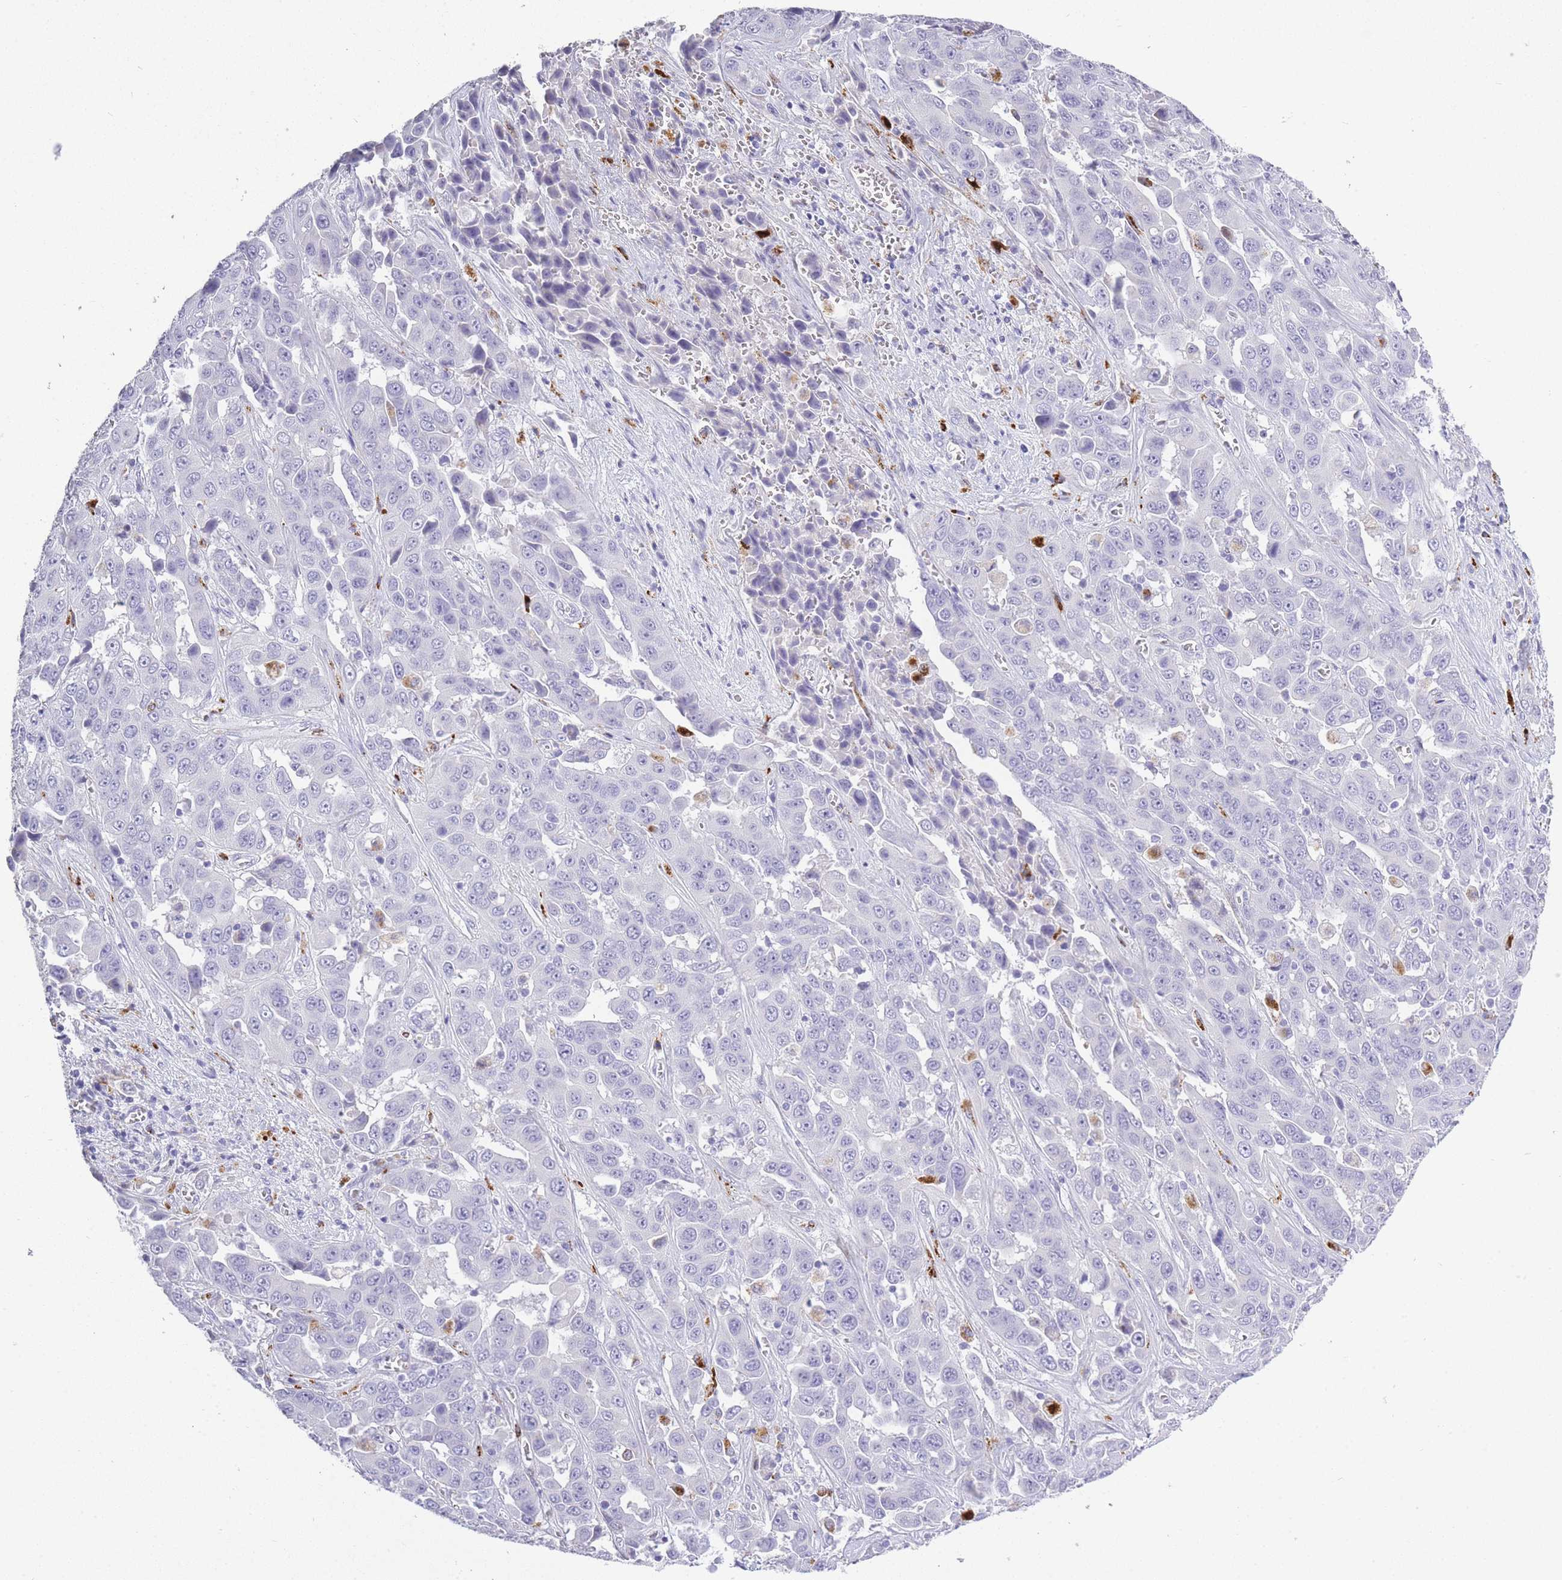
{"staining": {"intensity": "negative", "quantity": "none", "location": "none"}, "tissue": "liver cancer", "cell_type": "Tumor cells", "image_type": "cancer", "snomed": [{"axis": "morphology", "description": "Cholangiocarcinoma"}, {"axis": "topography", "description": "Liver"}], "caption": "Micrograph shows no protein positivity in tumor cells of liver cancer (cholangiocarcinoma) tissue.", "gene": "RHO", "patient": {"sex": "female", "age": 52}}